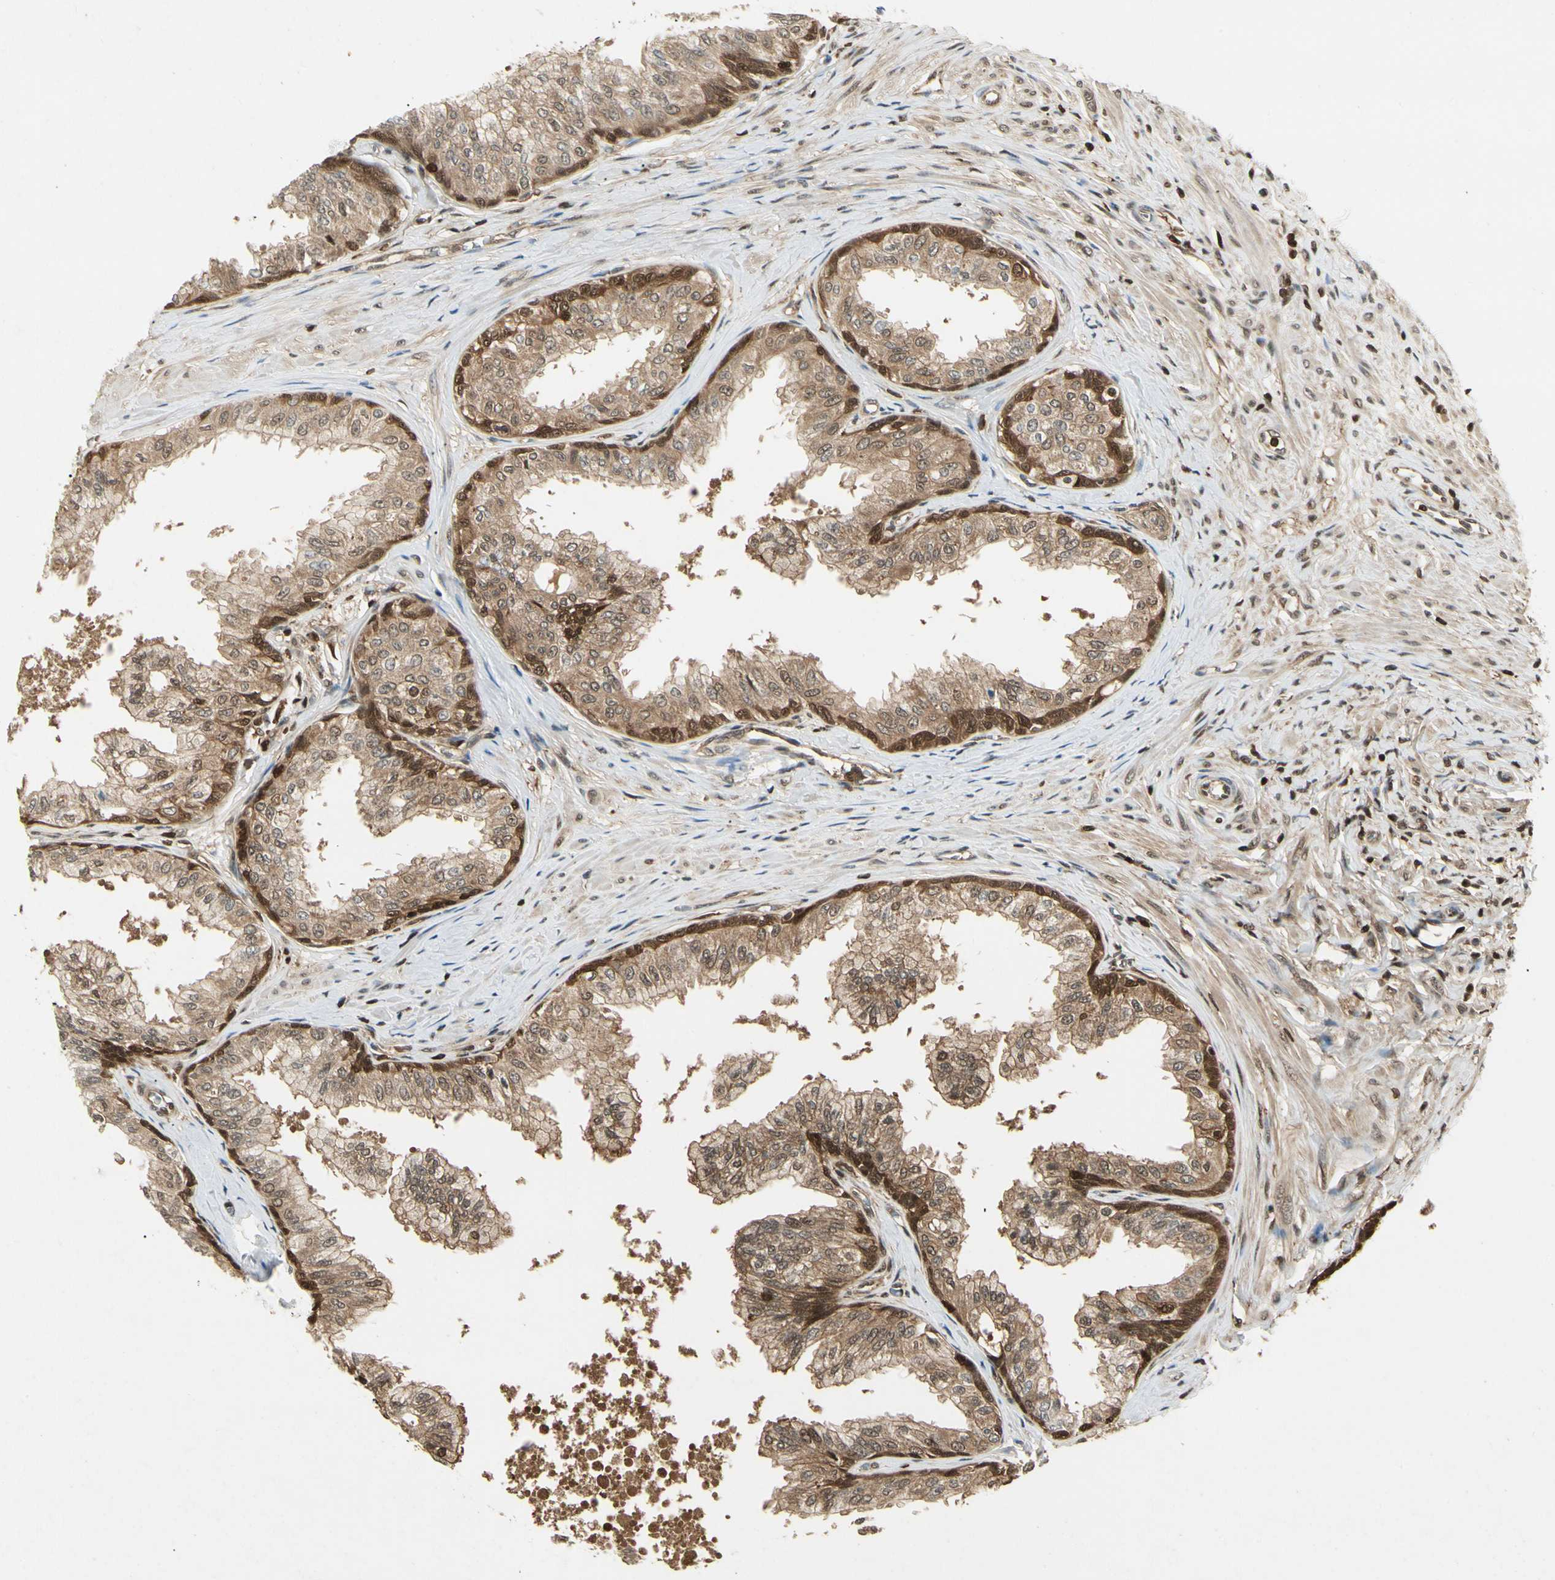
{"staining": {"intensity": "moderate", "quantity": ">75%", "location": "cytoplasmic/membranous"}, "tissue": "prostate", "cell_type": "Glandular cells", "image_type": "normal", "snomed": [{"axis": "morphology", "description": "Normal tissue, NOS"}, {"axis": "topography", "description": "Prostate"}, {"axis": "topography", "description": "Seminal veicle"}], "caption": "DAB (3,3'-diaminobenzidine) immunohistochemical staining of normal human prostate exhibits moderate cytoplasmic/membranous protein expression in about >75% of glandular cells.", "gene": "YWHAB", "patient": {"sex": "male", "age": 60}}